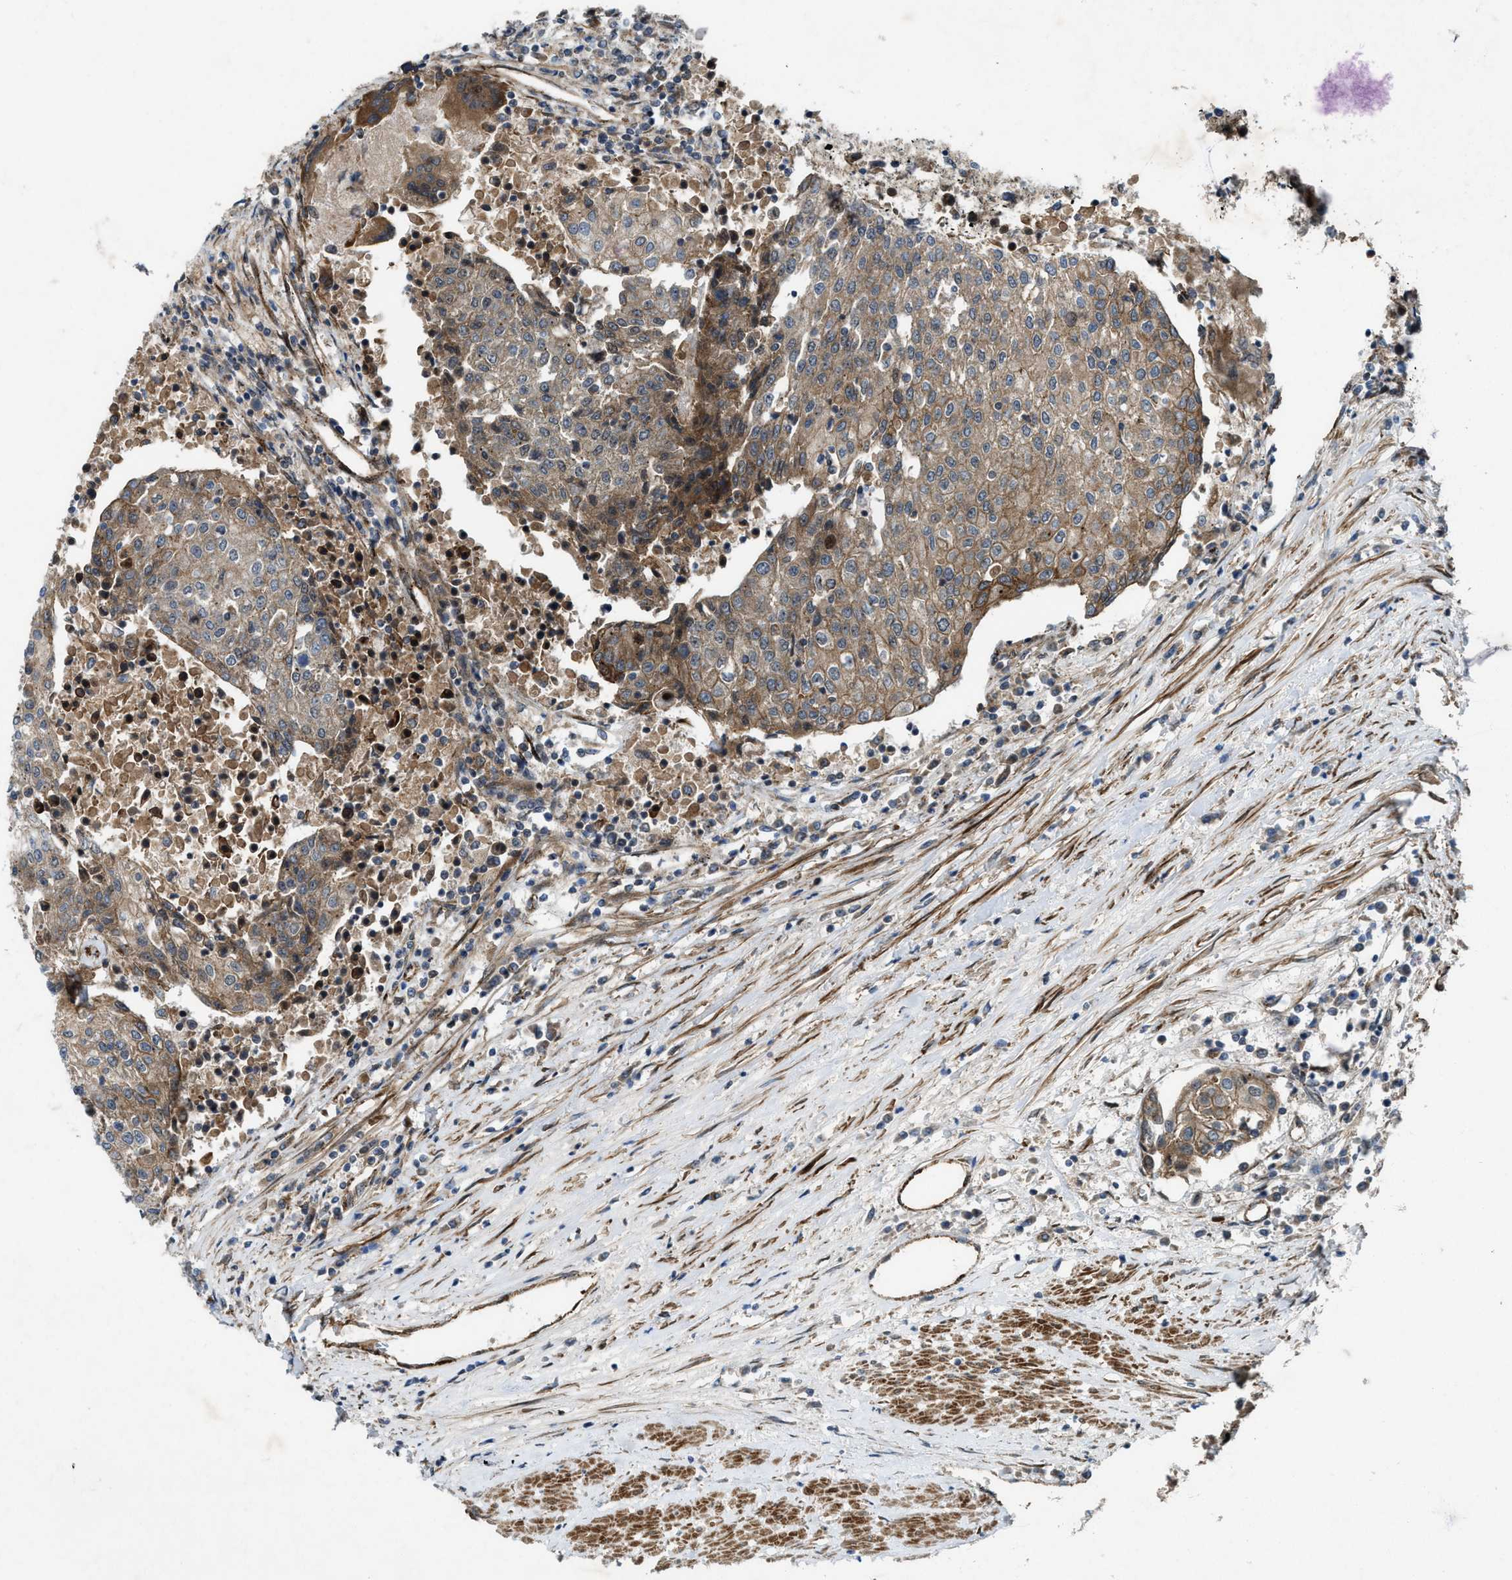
{"staining": {"intensity": "weak", "quantity": ">75%", "location": "cytoplasmic/membranous"}, "tissue": "urothelial cancer", "cell_type": "Tumor cells", "image_type": "cancer", "snomed": [{"axis": "morphology", "description": "Urothelial carcinoma, High grade"}, {"axis": "topography", "description": "Urinary bladder"}], "caption": "This image exhibits IHC staining of high-grade urothelial carcinoma, with low weak cytoplasmic/membranous expression in approximately >75% of tumor cells.", "gene": "URGCP", "patient": {"sex": "female", "age": 85}}